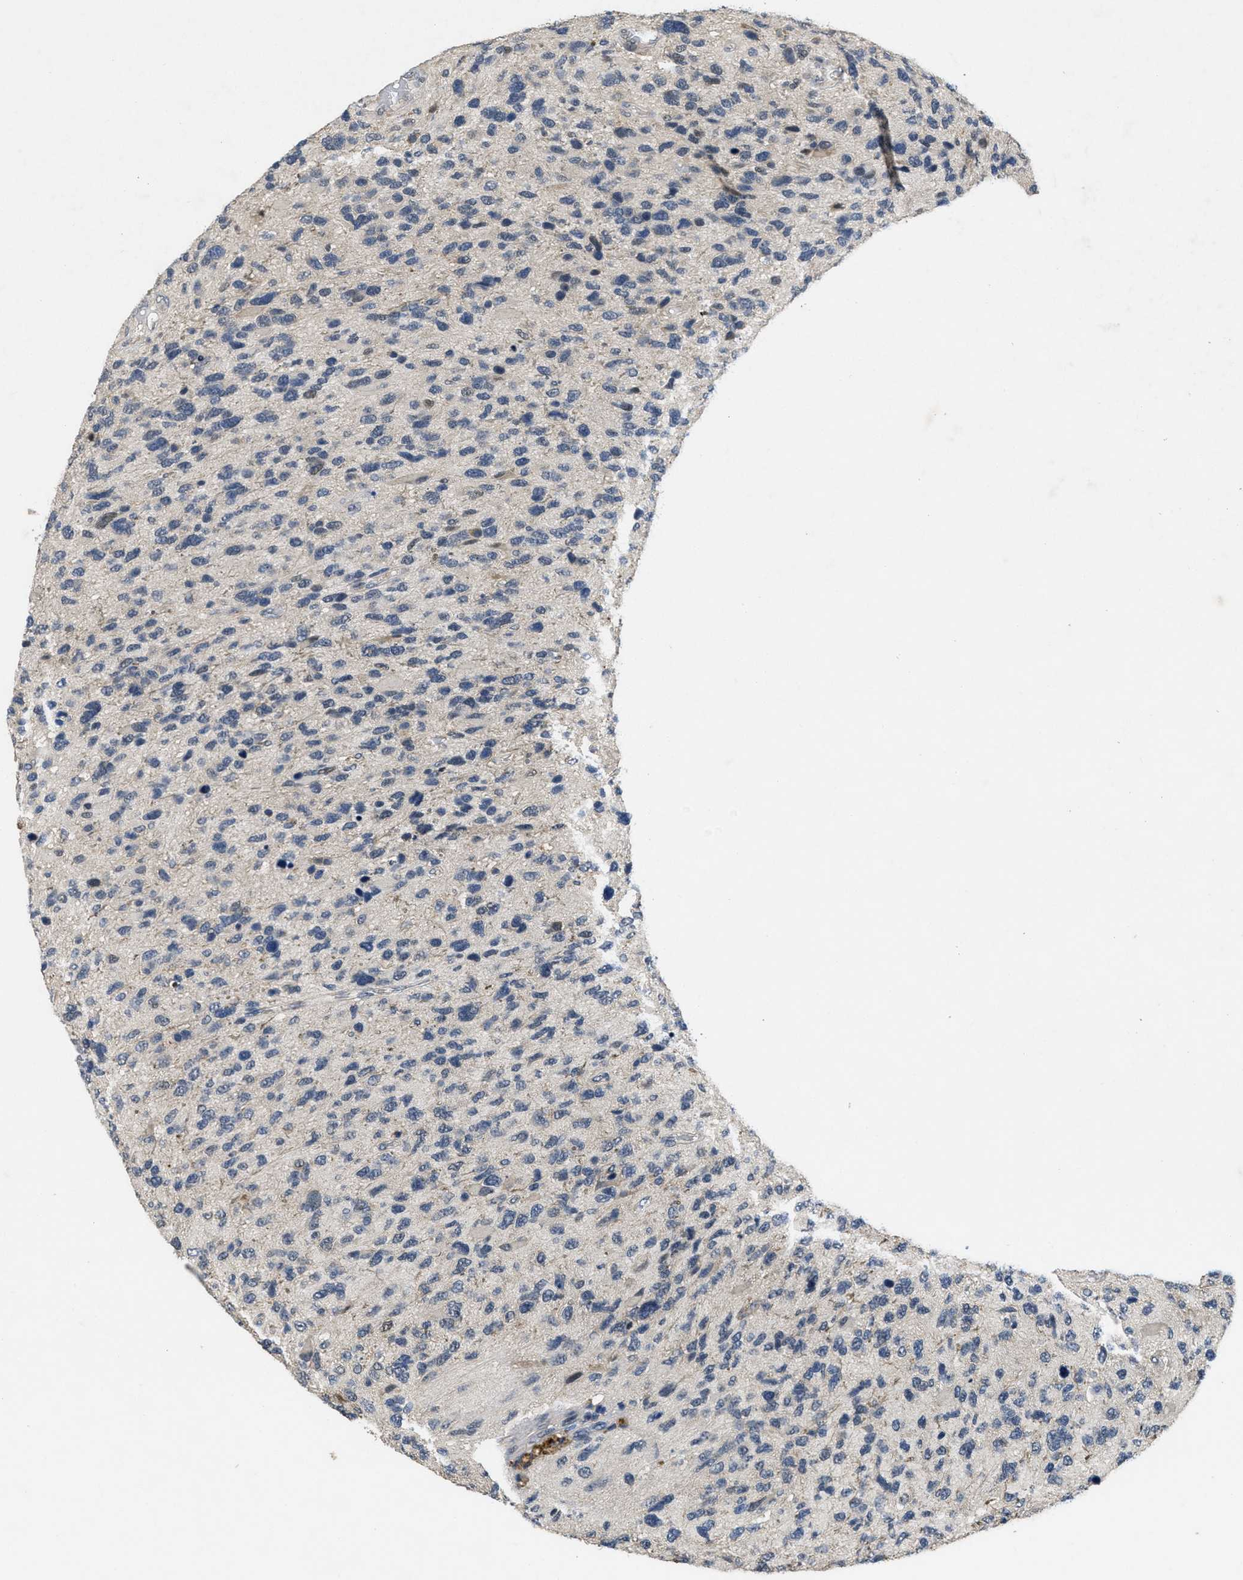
{"staining": {"intensity": "negative", "quantity": "none", "location": "none"}, "tissue": "glioma", "cell_type": "Tumor cells", "image_type": "cancer", "snomed": [{"axis": "morphology", "description": "Glioma, malignant, High grade"}, {"axis": "topography", "description": "Brain"}], "caption": "This is an immunohistochemistry histopathology image of glioma. There is no expression in tumor cells.", "gene": "PAPOLG", "patient": {"sex": "female", "age": 58}}